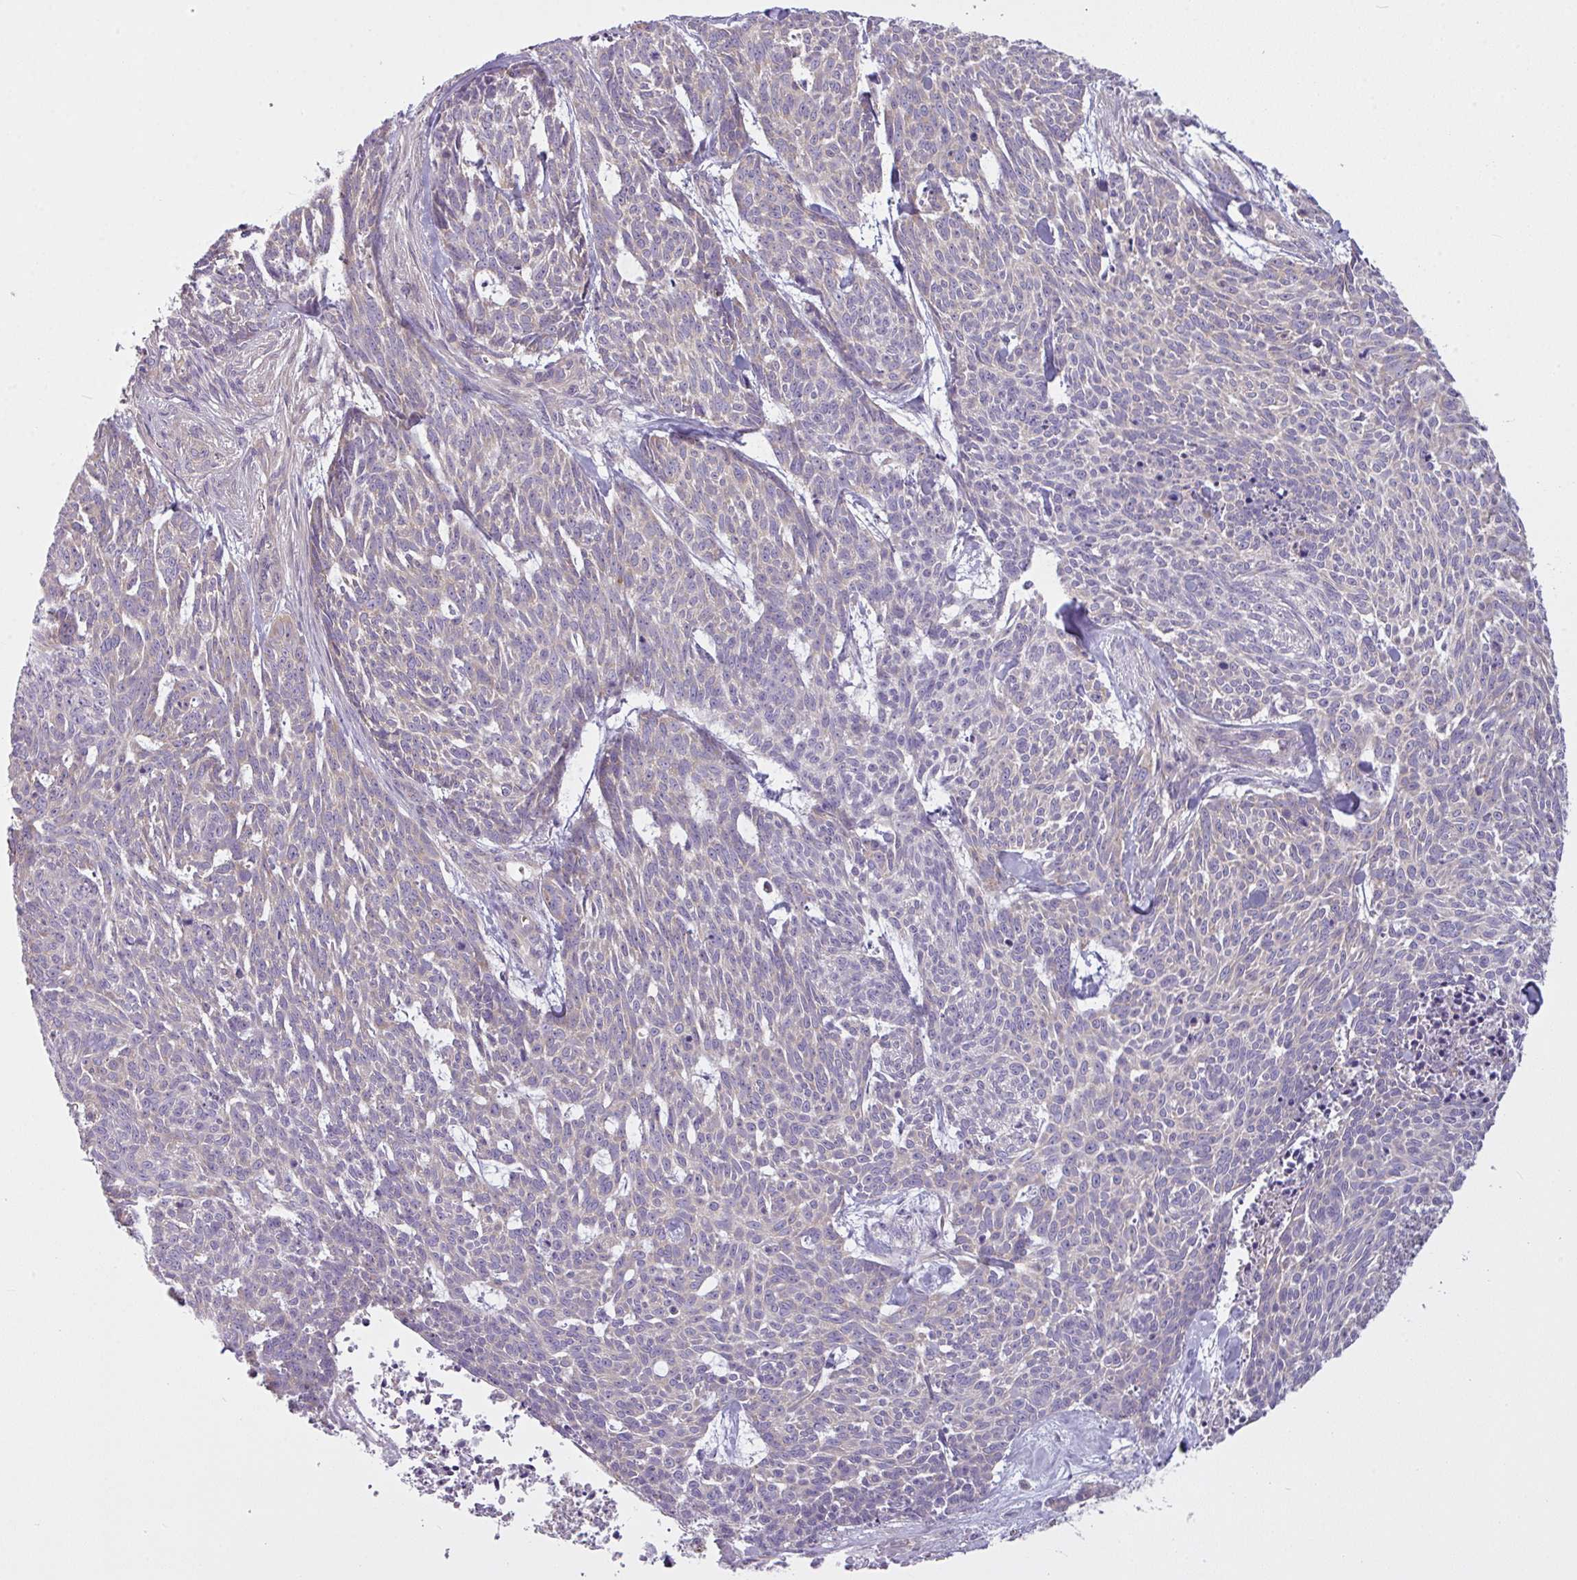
{"staining": {"intensity": "weak", "quantity": "<25%", "location": "cytoplasmic/membranous"}, "tissue": "skin cancer", "cell_type": "Tumor cells", "image_type": "cancer", "snomed": [{"axis": "morphology", "description": "Basal cell carcinoma"}, {"axis": "topography", "description": "Skin"}], "caption": "A high-resolution image shows IHC staining of skin cancer (basal cell carcinoma), which demonstrates no significant expression in tumor cells.", "gene": "CAMK2B", "patient": {"sex": "female", "age": 93}}